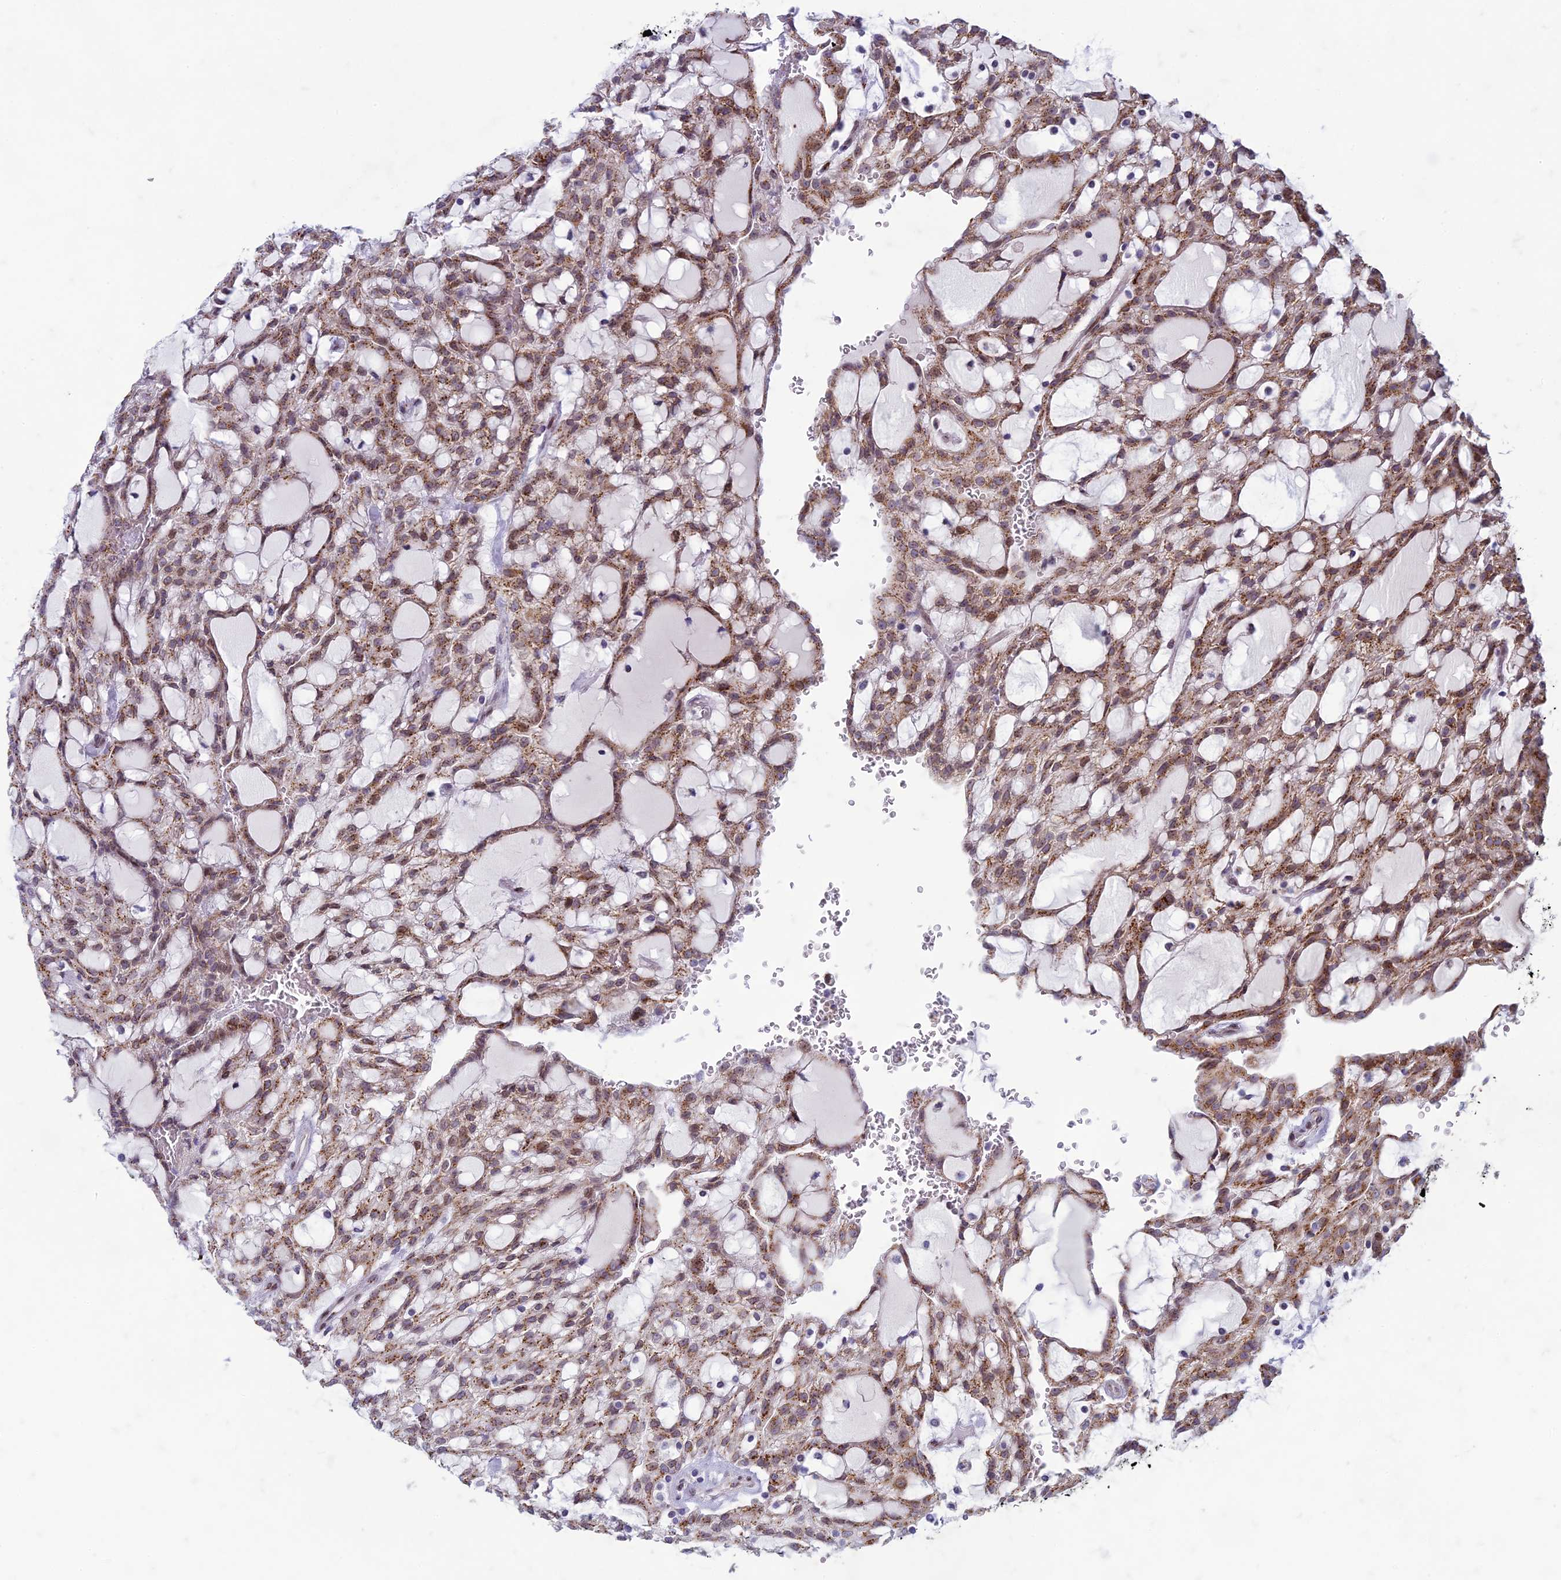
{"staining": {"intensity": "moderate", "quantity": ">75%", "location": "cytoplasmic/membranous"}, "tissue": "renal cancer", "cell_type": "Tumor cells", "image_type": "cancer", "snomed": [{"axis": "morphology", "description": "Adenocarcinoma, NOS"}, {"axis": "topography", "description": "Kidney"}], "caption": "Adenocarcinoma (renal) stained for a protein exhibits moderate cytoplasmic/membranous positivity in tumor cells. (Stains: DAB in brown, nuclei in blue, Microscopy: brightfield microscopy at high magnification).", "gene": "FAM3C", "patient": {"sex": "male", "age": 63}}